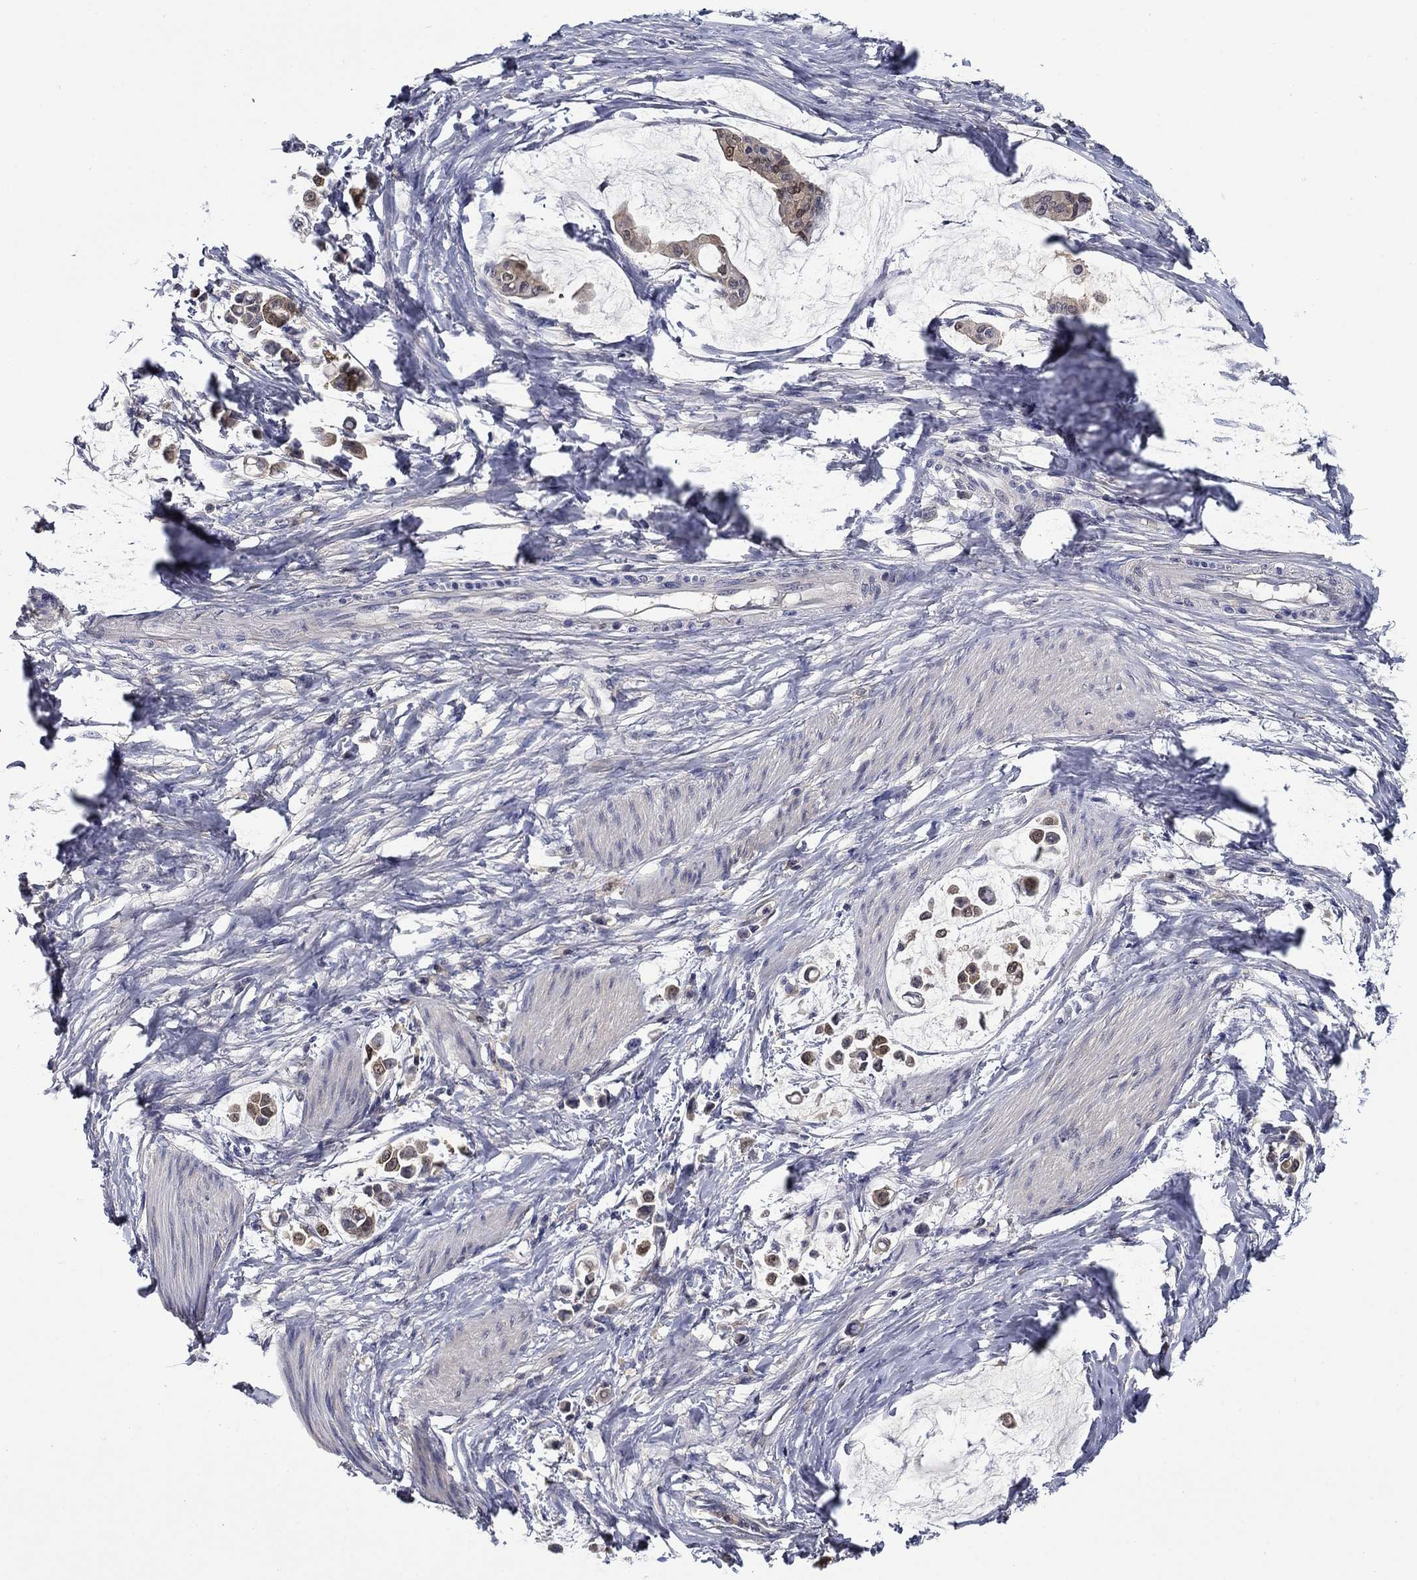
{"staining": {"intensity": "weak", "quantity": "25%-75%", "location": "cytoplasmic/membranous"}, "tissue": "stomach cancer", "cell_type": "Tumor cells", "image_type": "cancer", "snomed": [{"axis": "morphology", "description": "Adenocarcinoma, NOS"}, {"axis": "topography", "description": "Stomach"}], "caption": "Human stomach adenocarcinoma stained for a protein (brown) exhibits weak cytoplasmic/membranous positive positivity in about 25%-75% of tumor cells.", "gene": "DDTL", "patient": {"sex": "male", "age": 82}}